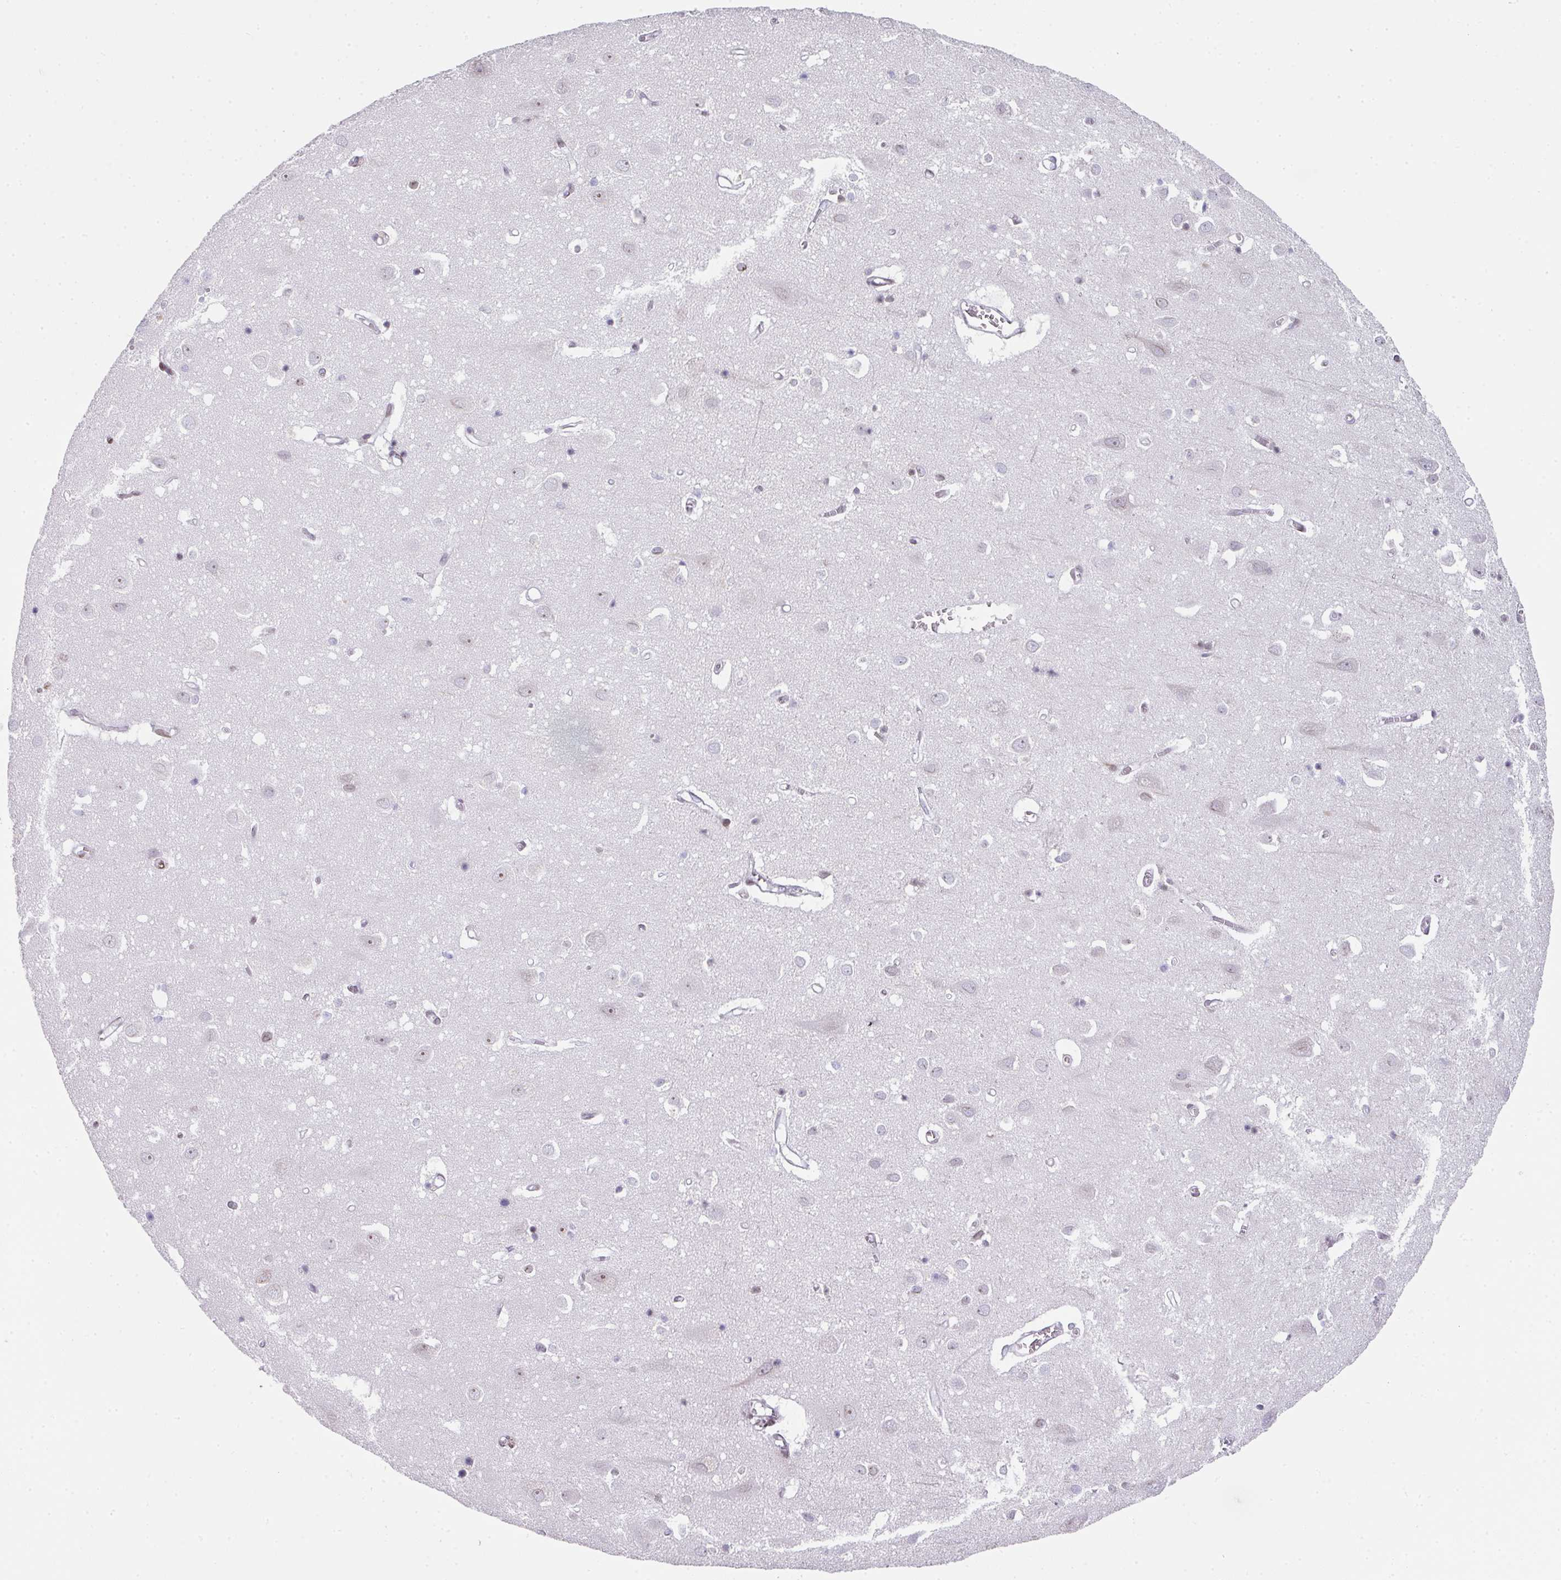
{"staining": {"intensity": "negative", "quantity": "none", "location": "none"}, "tissue": "cerebral cortex", "cell_type": "Endothelial cells", "image_type": "normal", "snomed": [{"axis": "morphology", "description": "Normal tissue, NOS"}, {"axis": "topography", "description": "Cerebral cortex"}], "caption": "Histopathology image shows no significant protein positivity in endothelial cells of benign cerebral cortex. (DAB immunohistochemistry (IHC) visualized using brightfield microscopy, high magnification).", "gene": "PLK1", "patient": {"sex": "male", "age": 70}}